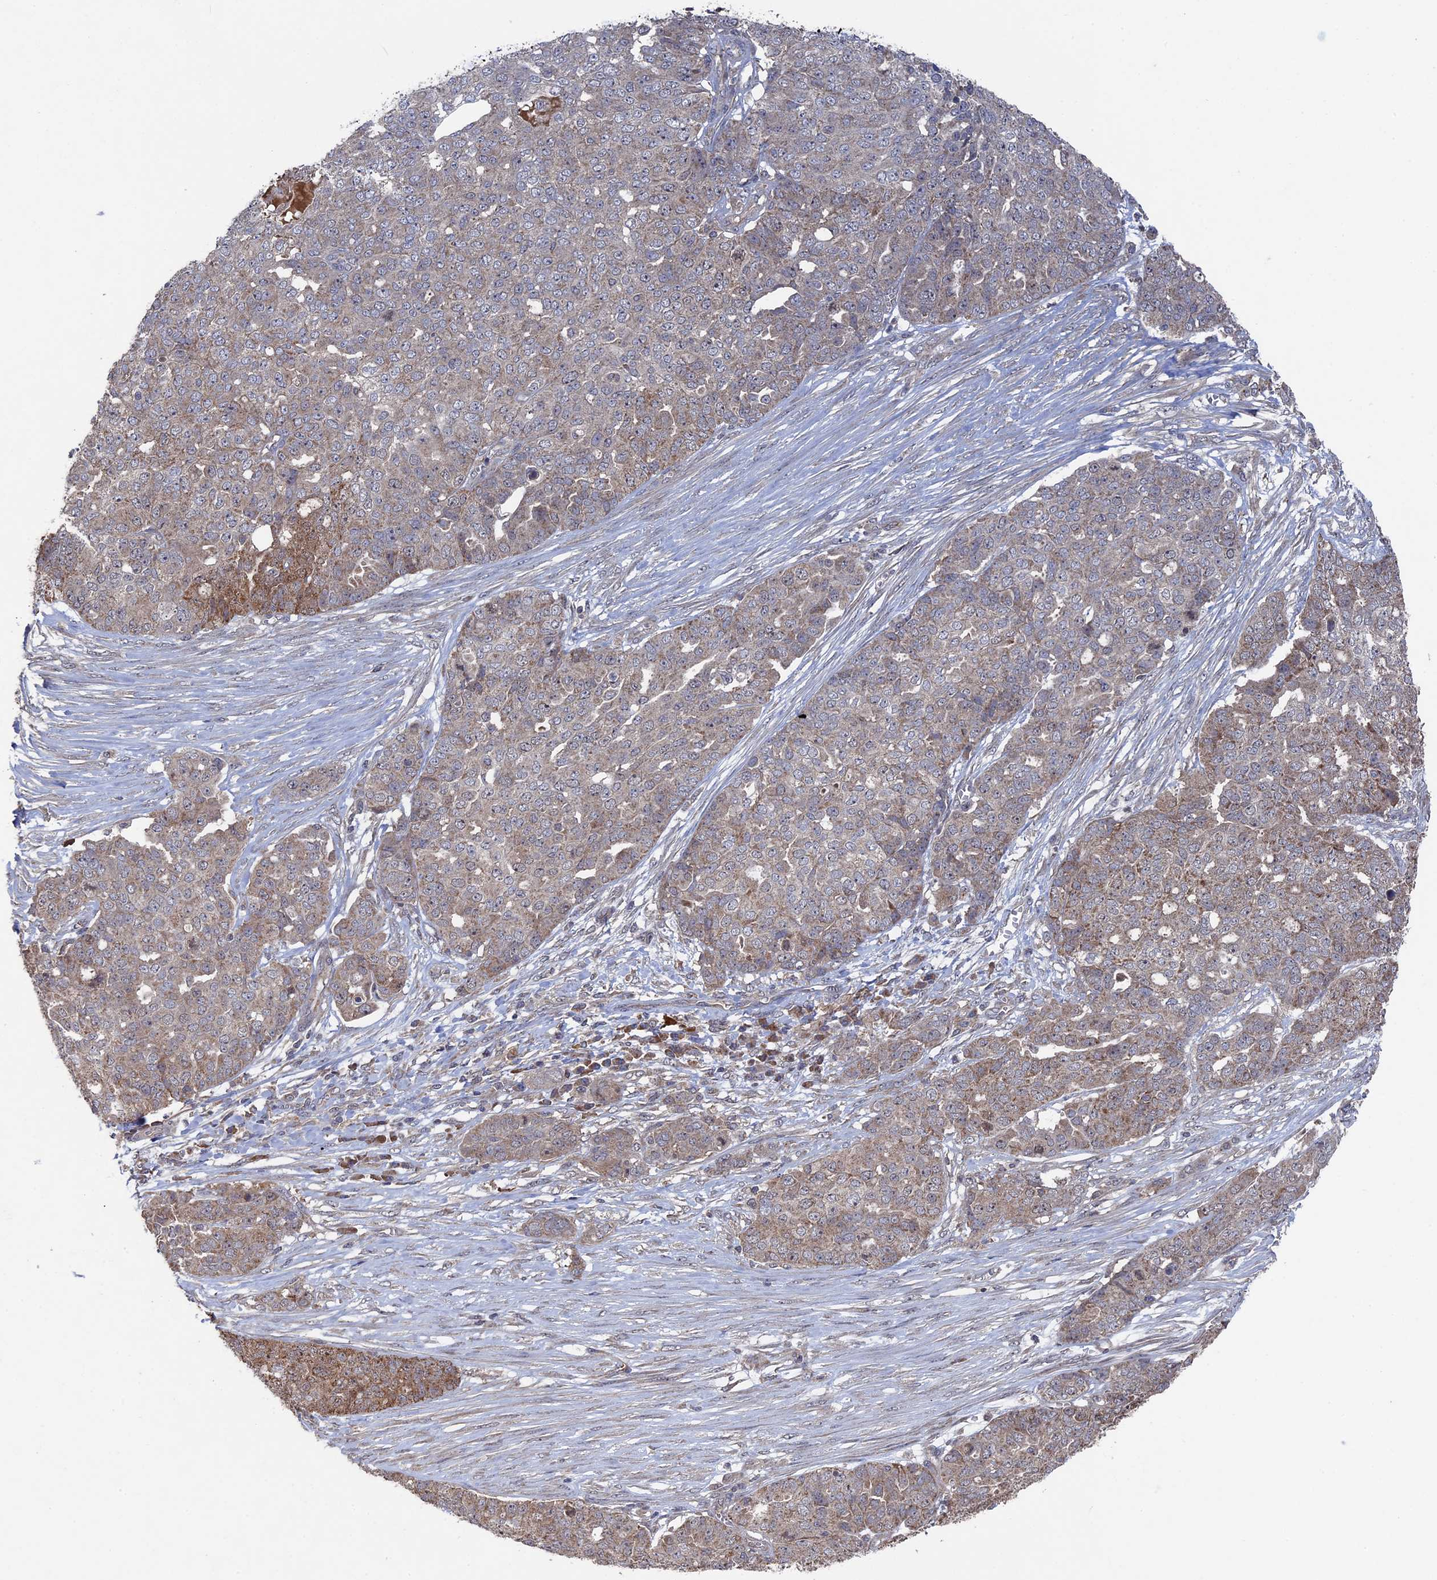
{"staining": {"intensity": "moderate", "quantity": "<25%", "location": "cytoplasmic/membranous"}, "tissue": "ovarian cancer", "cell_type": "Tumor cells", "image_type": "cancer", "snomed": [{"axis": "morphology", "description": "Cystadenocarcinoma, serous, NOS"}, {"axis": "topography", "description": "Soft tissue"}, {"axis": "topography", "description": "Ovary"}], "caption": "Human ovarian cancer stained with a protein marker reveals moderate staining in tumor cells.", "gene": "RAB15", "patient": {"sex": "female", "age": 57}}